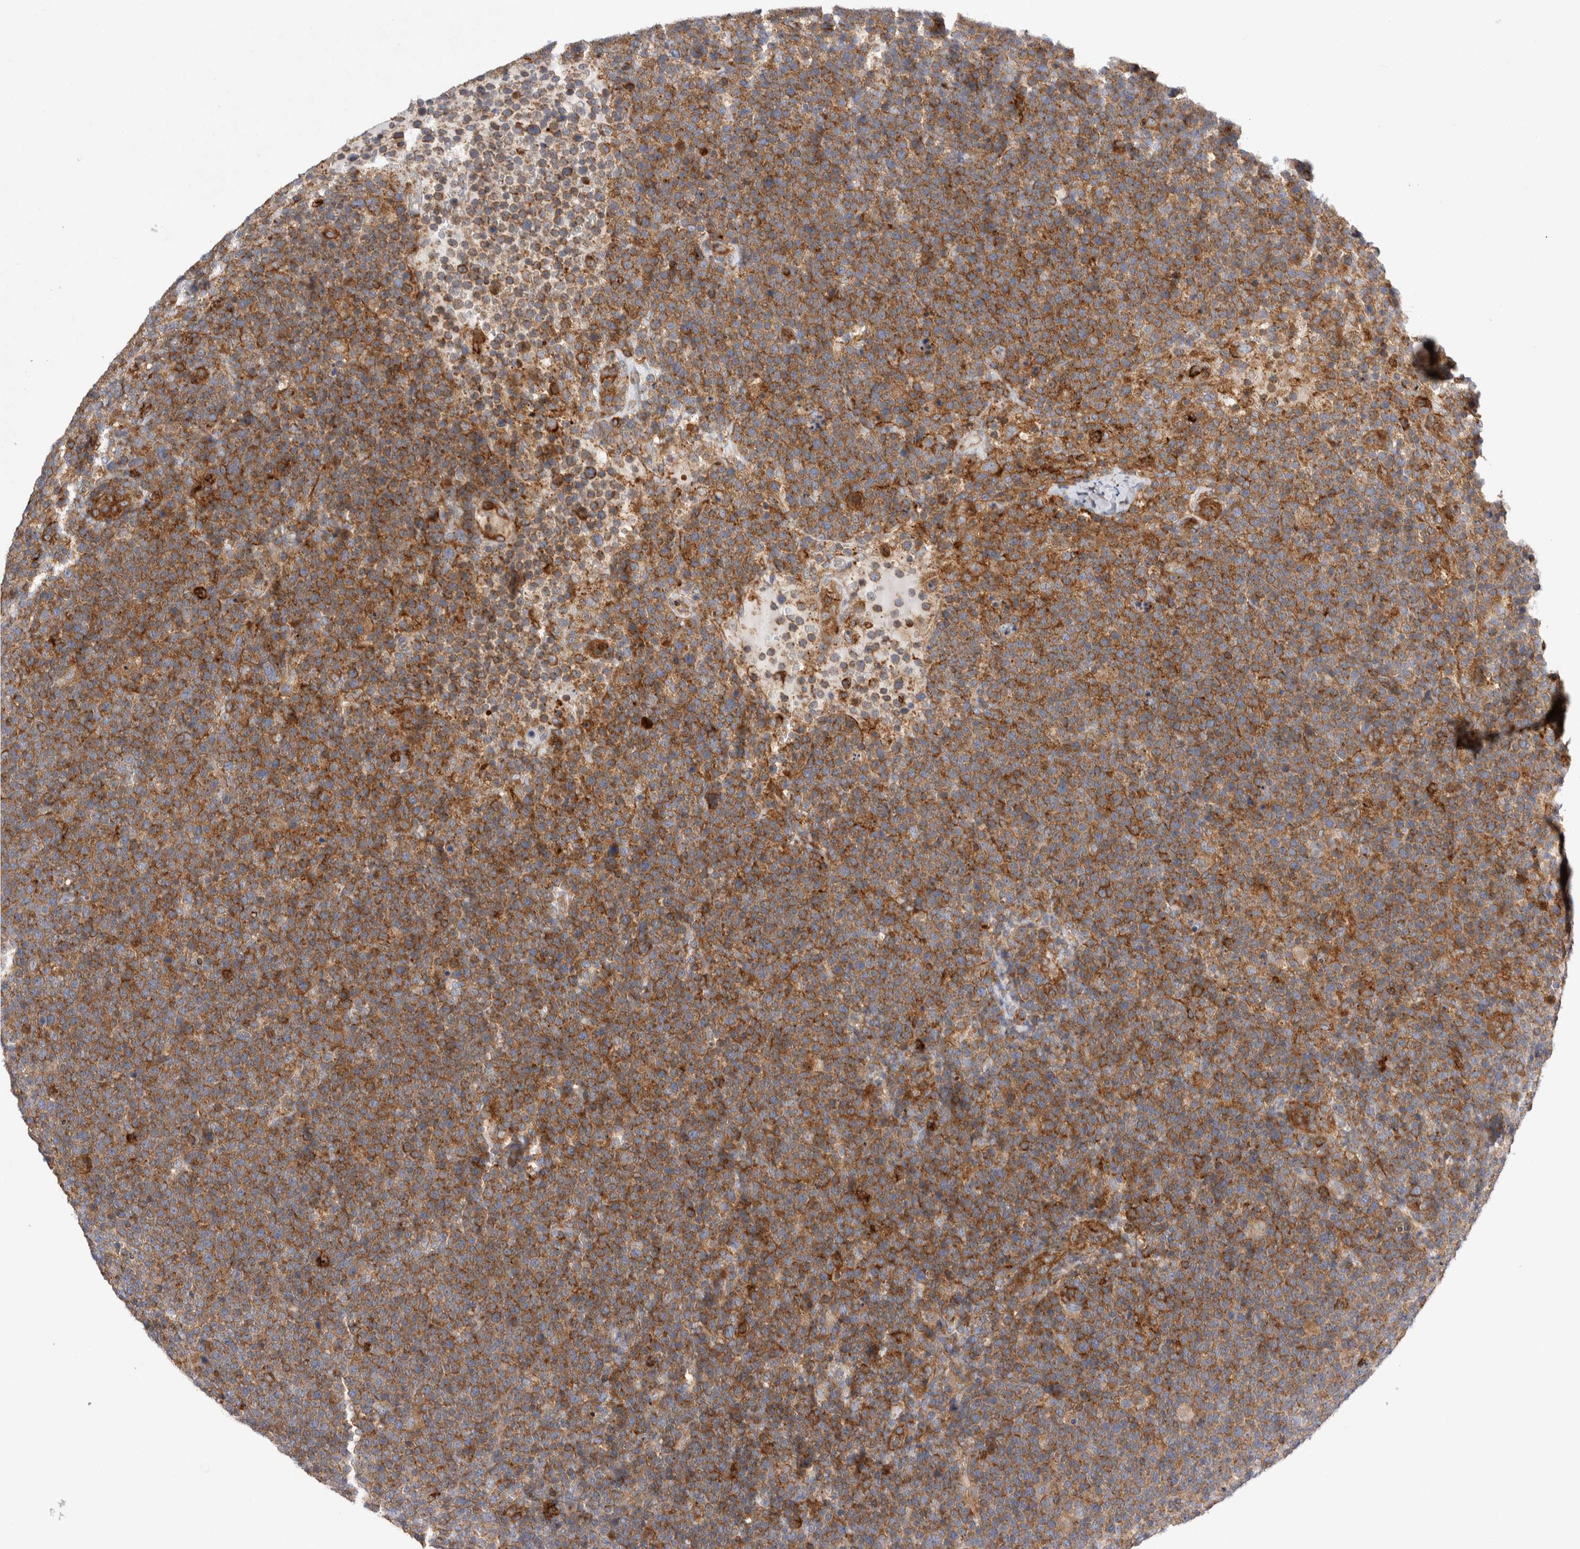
{"staining": {"intensity": "moderate", "quantity": ">75%", "location": "cytoplasmic/membranous"}, "tissue": "lymphoma", "cell_type": "Tumor cells", "image_type": "cancer", "snomed": [{"axis": "morphology", "description": "Malignant lymphoma, non-Hodgkin's type, High grade"}, {"axis": "topography", "description": "Lymph node"}], "caption": "Protein staining demonstrates moderate cytoplasmic/membranous staining in about >75% of tumor cells in high-grade malignant lymphoma, non-Hodgkin's type. (IHC, brightfield microscopy, high magnification).", "gene": "RAB11FIP1", "patient": {"sex": "male", "age": 61}}